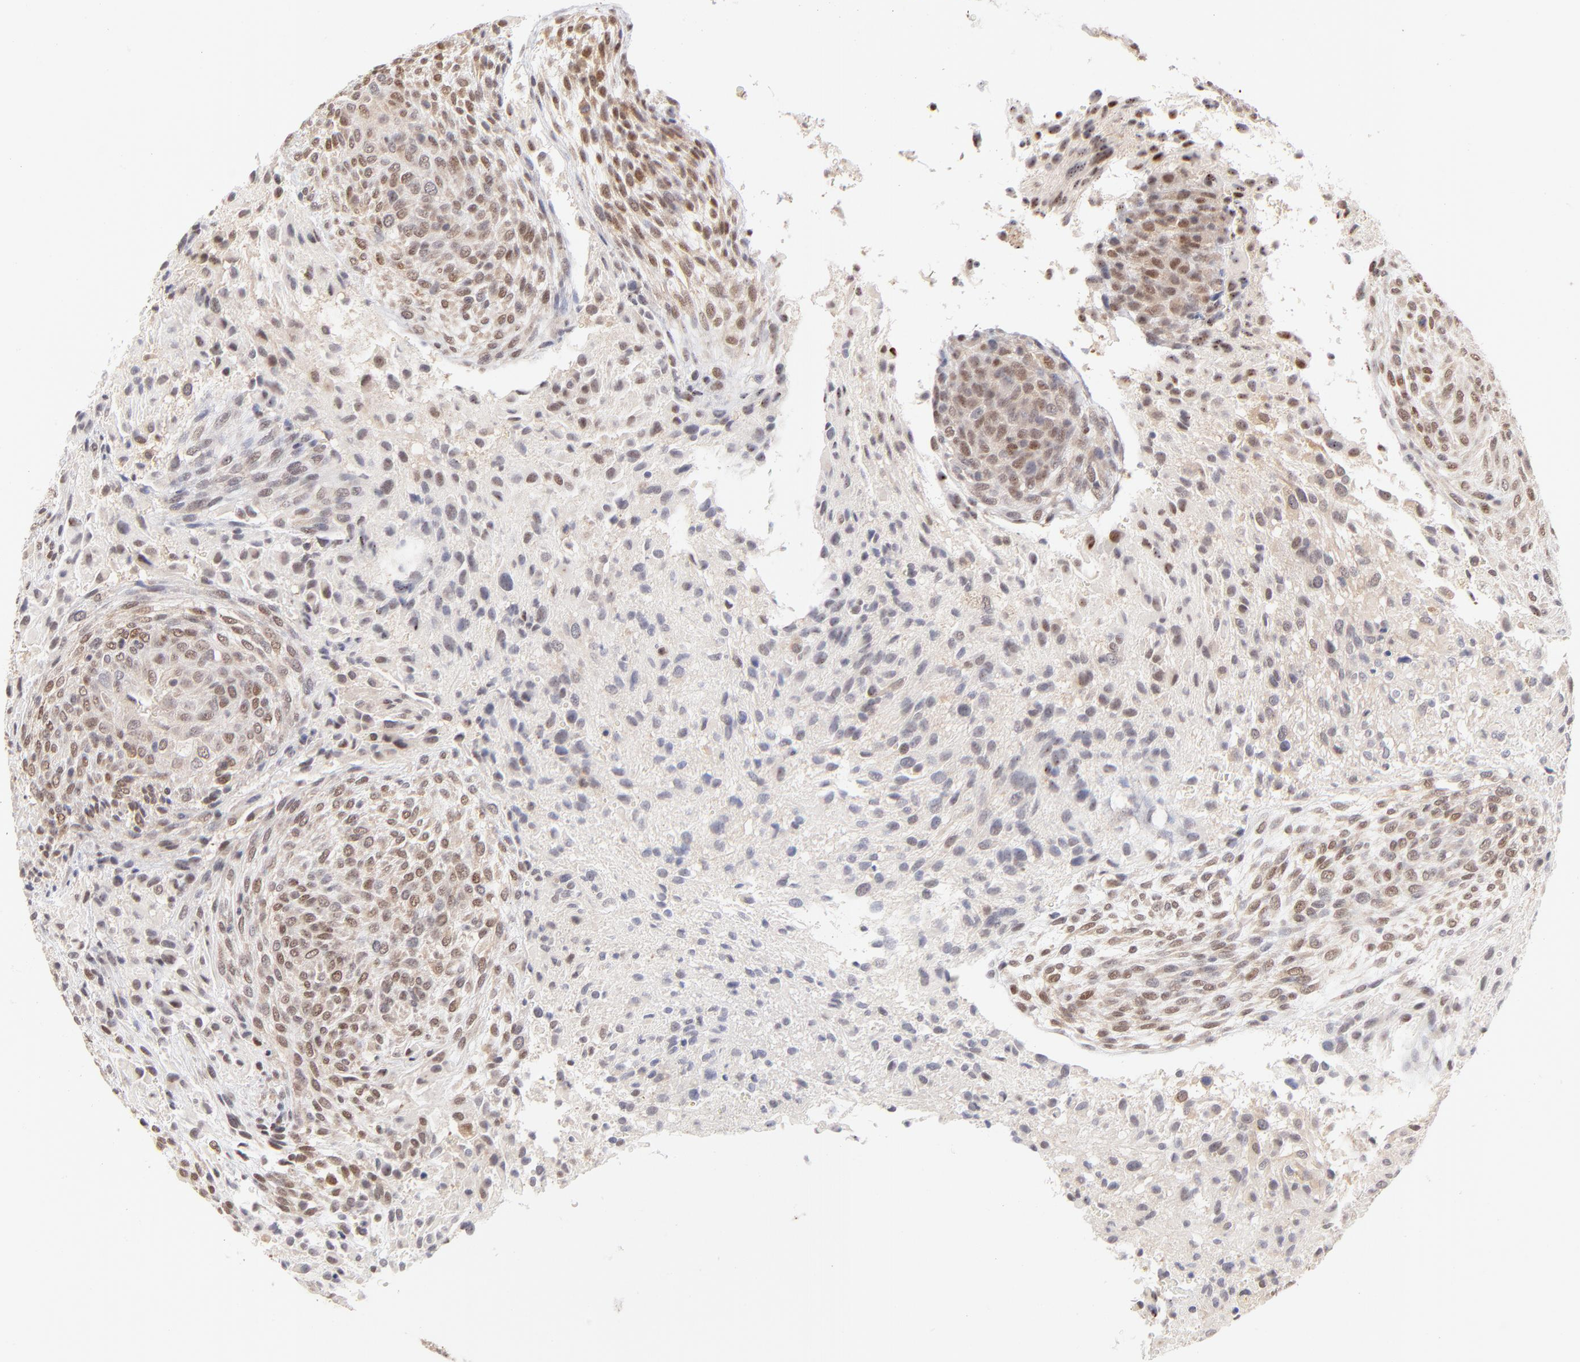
{"staining": {"intensity": "moderate", "quantity": "25%-75%", "location": "nuclear"}, "tissue": "glioma", "cell_type": "Tumor cells", "image_type": "cancer", "snomed": [{"axis": "morphology", "description": "Glioma, malignant, High grade"}, {"axis": "topography", "description": "Cerebral cortex"}], "caption": "Brown immunohistochemical staining in malignant glioma (high-grade) demonstrates moderate nuclear expression in about 25%-75% of tumor cells.", "gene": "STAT3", "patient": {"sex": "female", "age": 55}}